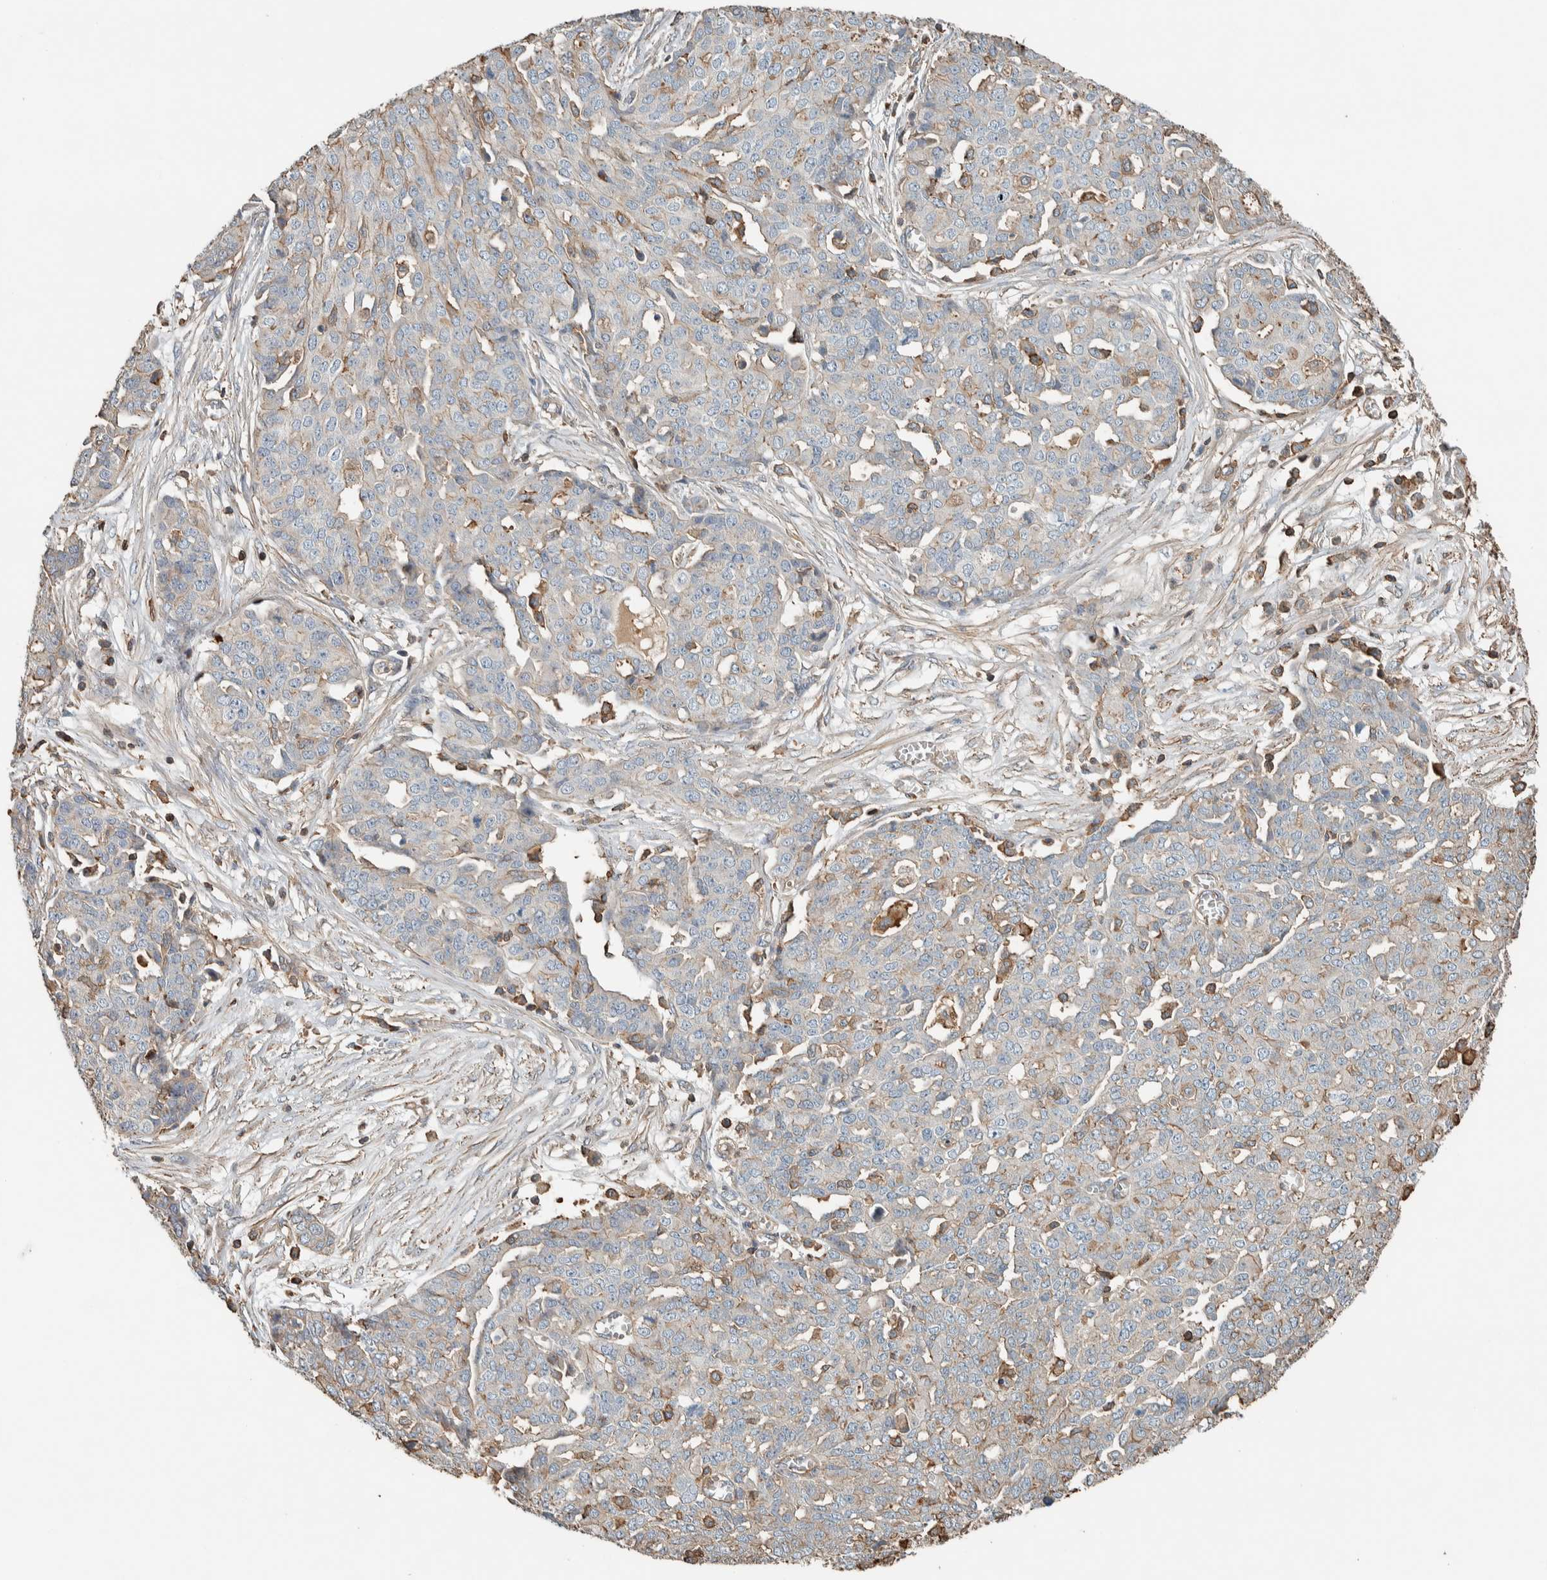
{"staining": {"intensity": "negative", "quantity": "none", "location": "none"}, "tissue": "ovarian cancer", "cell_type": "Tumor cells", "image_type": "cancer", "snomed": [{"axis": "morphology", "description": "Cystadenocarcinoma, serous, NOS"}, {"axis": "topography", "description": "Soft tissue"}, {"axis": "topography", "description": "Ovary"}], "caption": "Tumor cells are negative for brown protein staining in ovarian serous cystadenocarcinoma. The staining was performed using DAB to visualize the protein expression in brown, while the nuclei were stained in blue with hematoxylin (Magnification: 20x).", "gene": "CTBP2", "patient": {"sex": "female", "age": 57}}